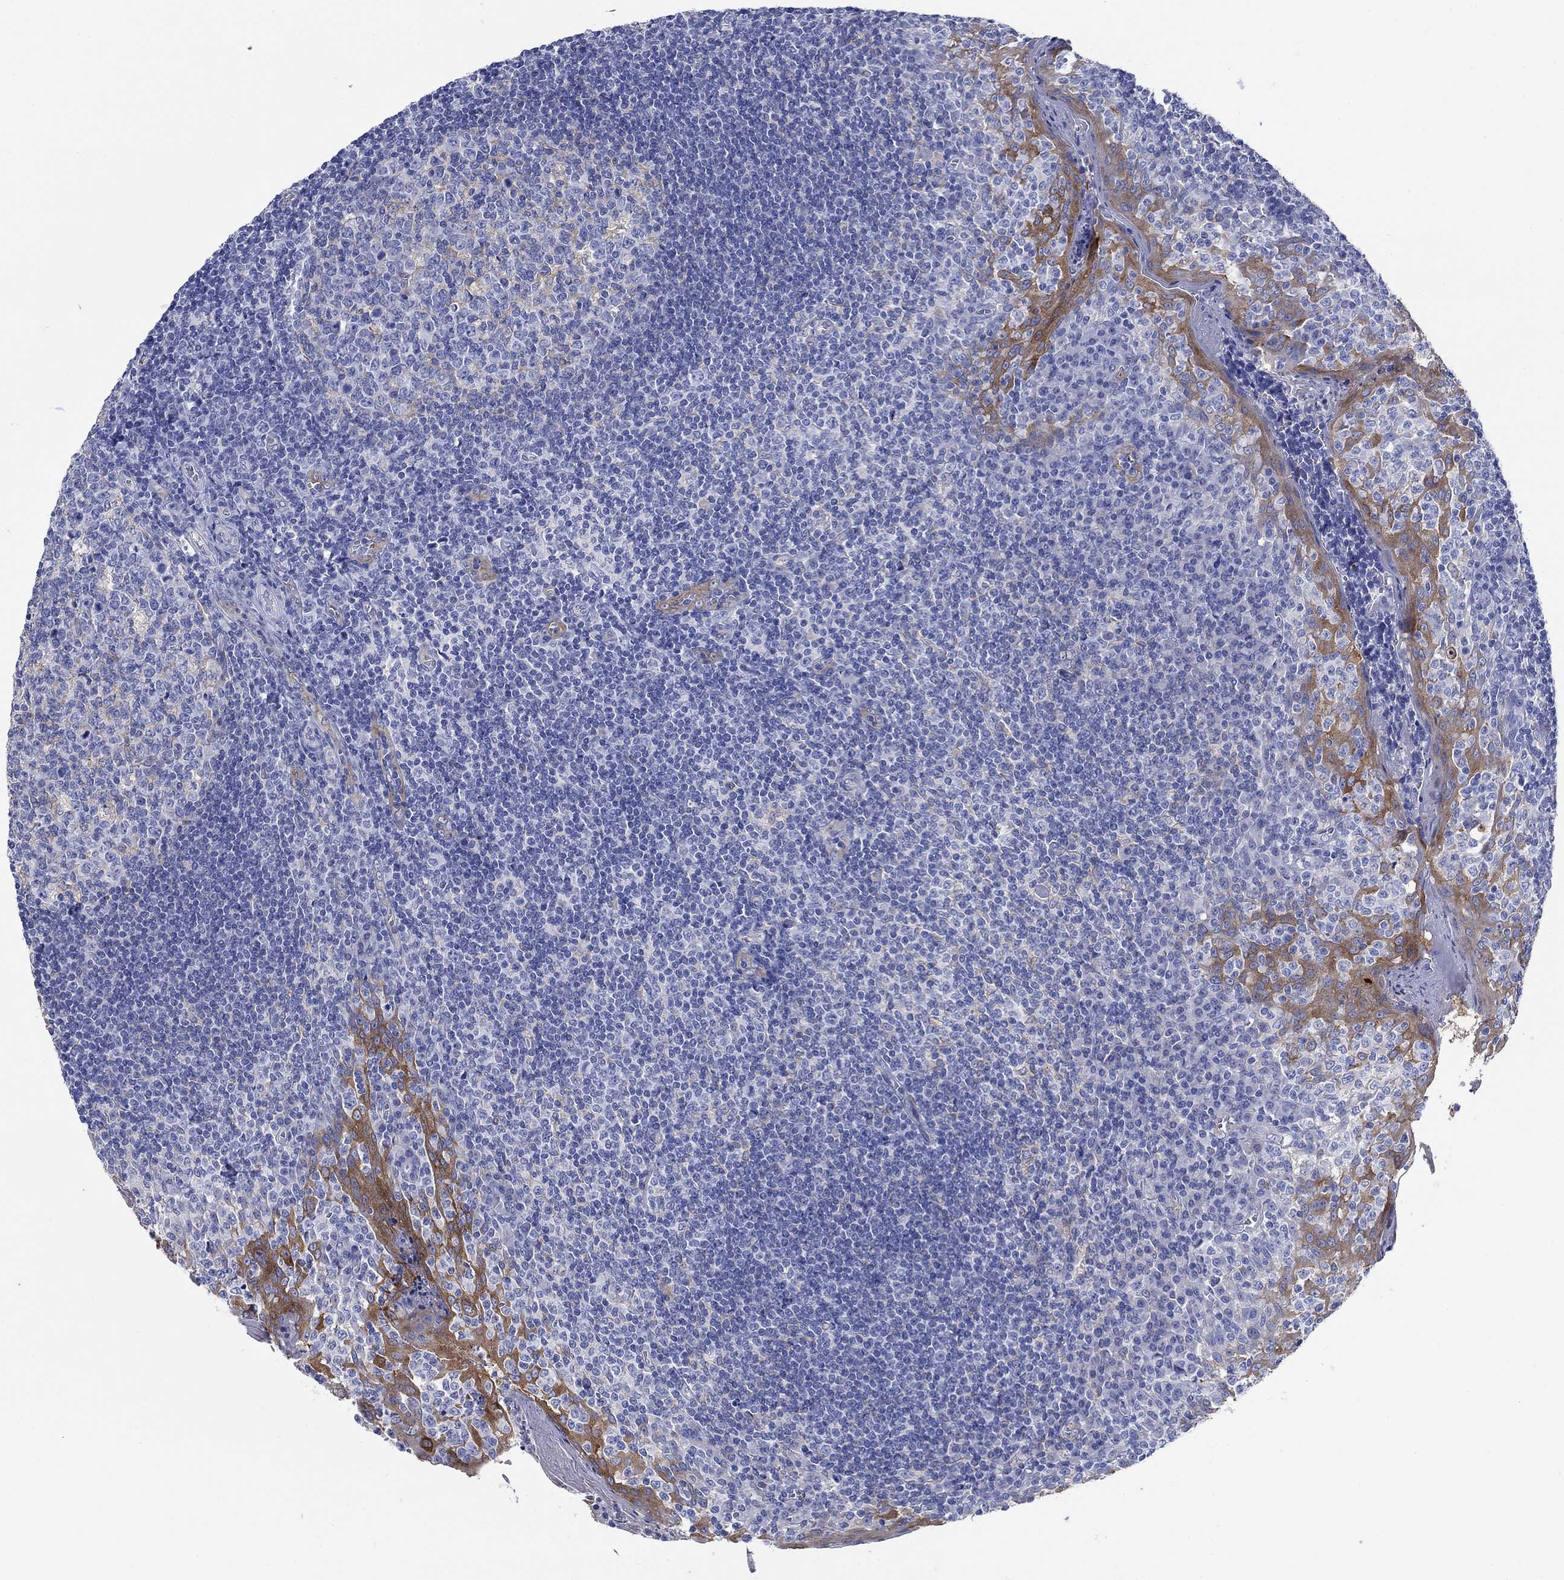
{"staining": {"intensity": "weak", "quantity": "25%-75%", "location": "cytoplasmic/membranous"}, "tissue": "tonsil", "cell_type": "Germinal center cells", "image_type": "normal", "snomed": [{"axis": "morphology", "description": "Normal tissue, NOS"}, {"axis": "topography", "description": "Tonsil"}], "caption": "This photomicrograph demonstrates immunohistochemistry (IHC) staining of benign human tonsil, with low weak cytoplasmic/membranous staining in about 25%-75% of germinal center cells.", "gene": "ENSG00000251537", "patient": {"sex": "female", "age": 13}}